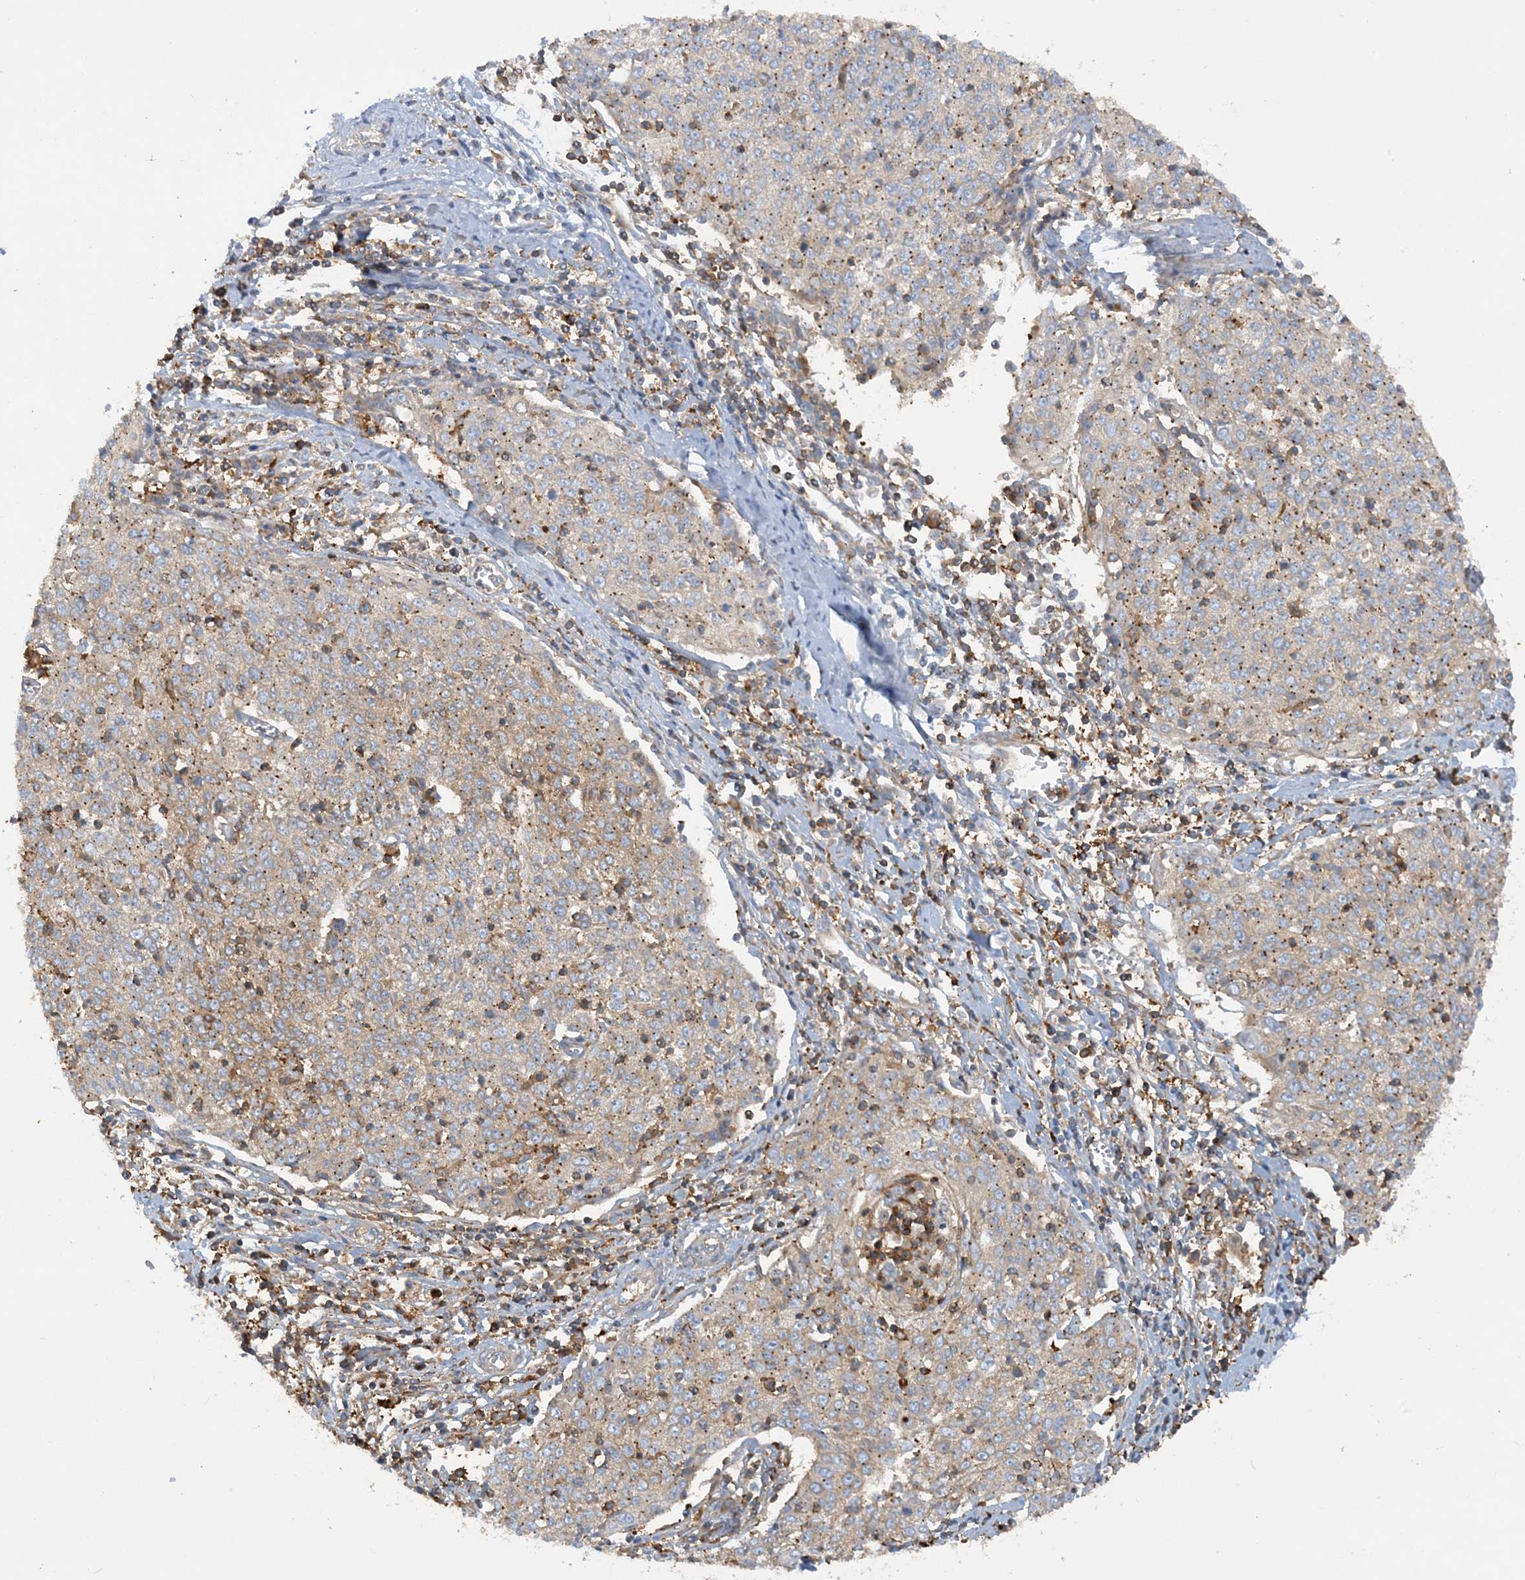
{"staining": {"intensity": "weak", "quantity": "25%-75%", "location": "cytoplasmic/membranous"}, "tissue": "cervical cancer", "cell_type": "Tumor cells", "image_type": "cancer", "snomed": [{"axis": "morphology", "description": "Squamous cell carcinoma, NOS"}, {"axis": "topography", "description": "Cervix"}], "caption": "This histopathology image shows squamous cell carcinoma (cervical) stained with immunohistochemistry (IHC) to label a protein in brown. The cytoplasmic/membranous of tumor cells show weak positivity for the protein. Nuclei are counter-stained blue.", "gene": "SFMBT2", "patient": {"sex": "female", "age": 48}}